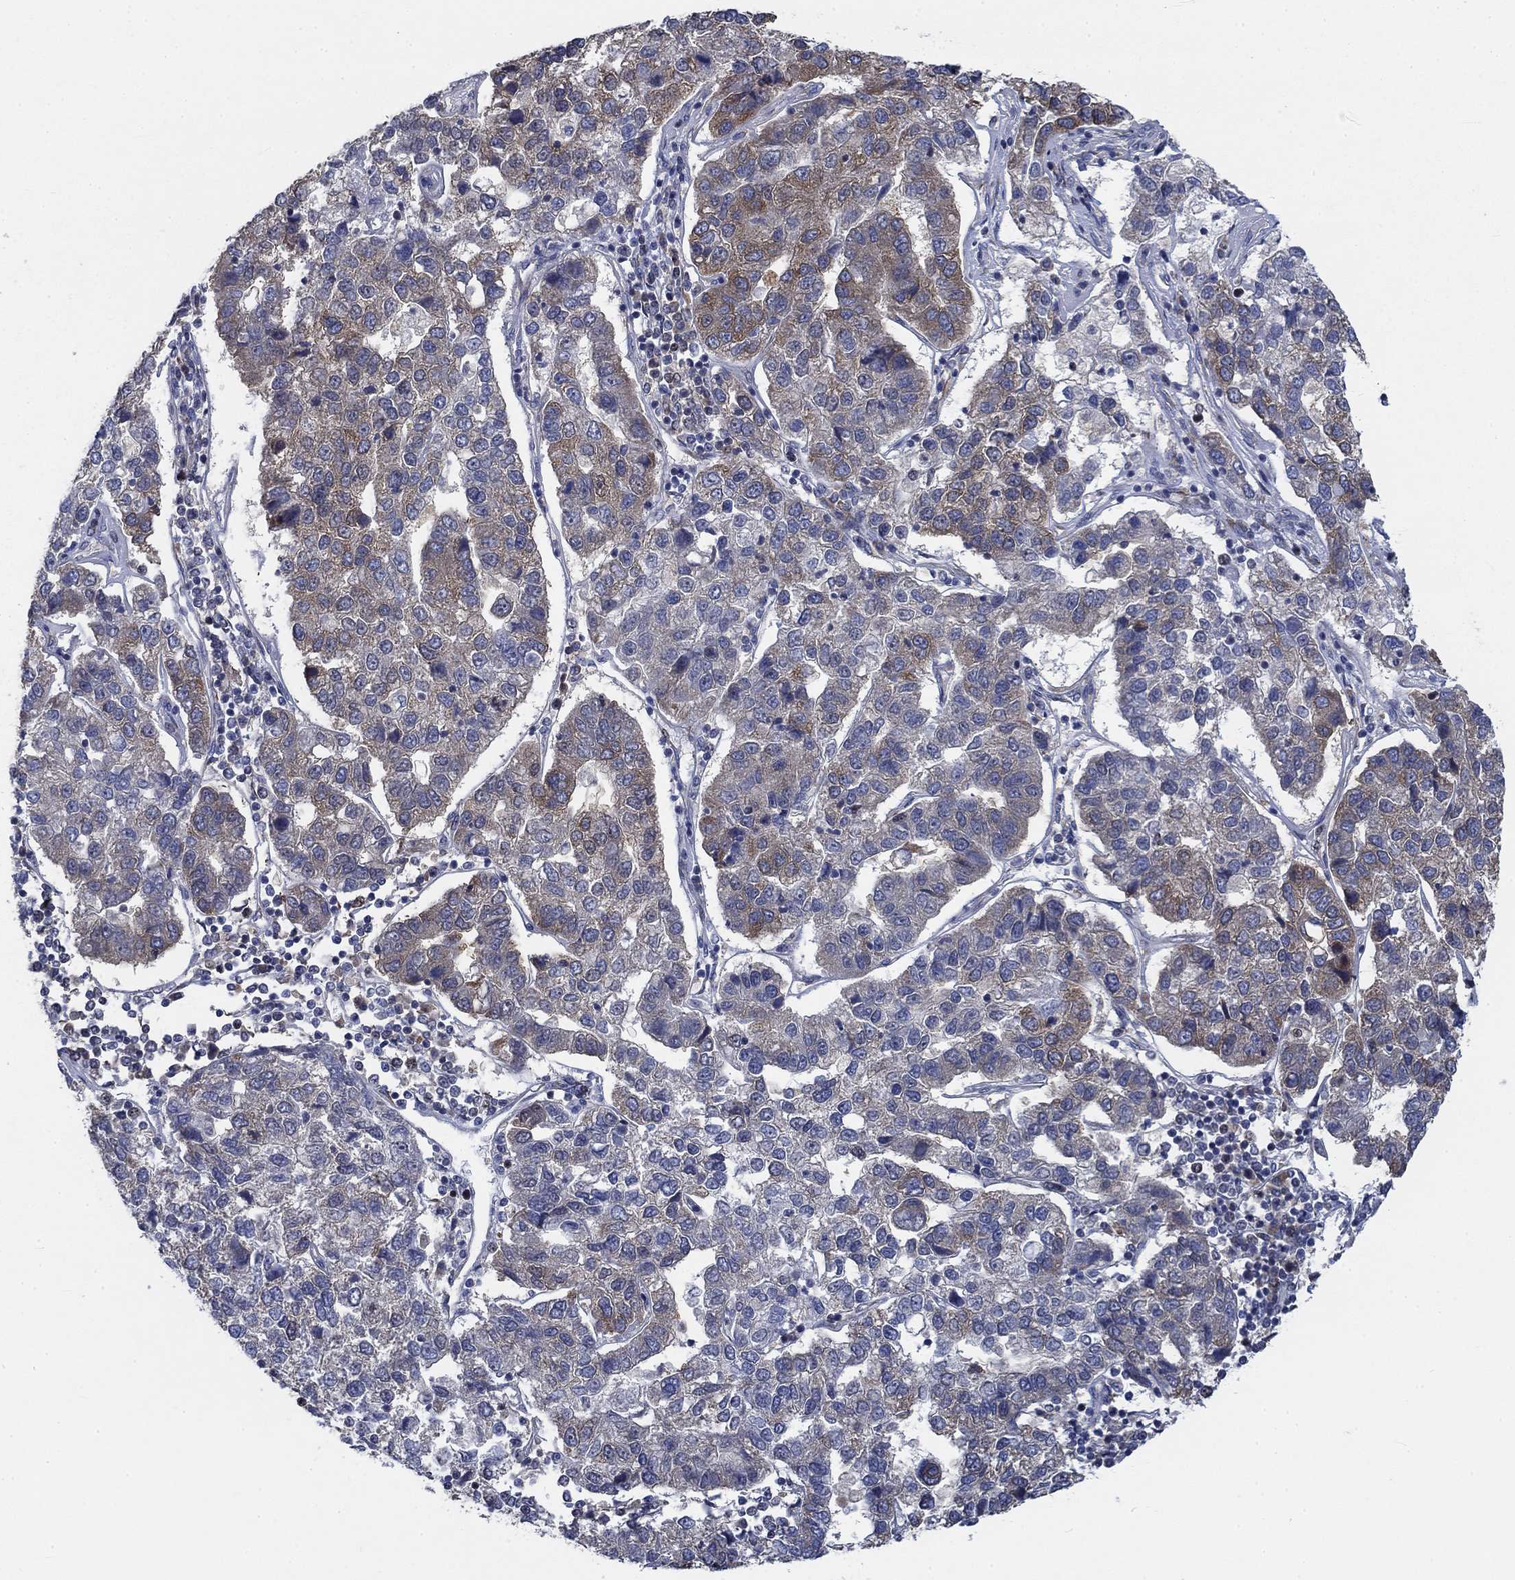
{"staining": {"intensity": "moderate", "quantity": "<25%", "location": "cytoplasmic/membranous"}, "tissue": "pancreatic cancer", "cell_type": "Tumor cells", "image_type": "cancer", "snomed": [{"axis": "morphology", "description": "Adenocarcinoma, NOS"}, {"axis": "topography", "description": "Pancreas"}], "caption": "Pancreatic adenocarcinoma stained with a brown dye shows moderate cytoplasmic/membranous positive positivity in about <25% of tumor cells.", "gene": "MMP24", "patient": {"sex": "female", "age": 61}}